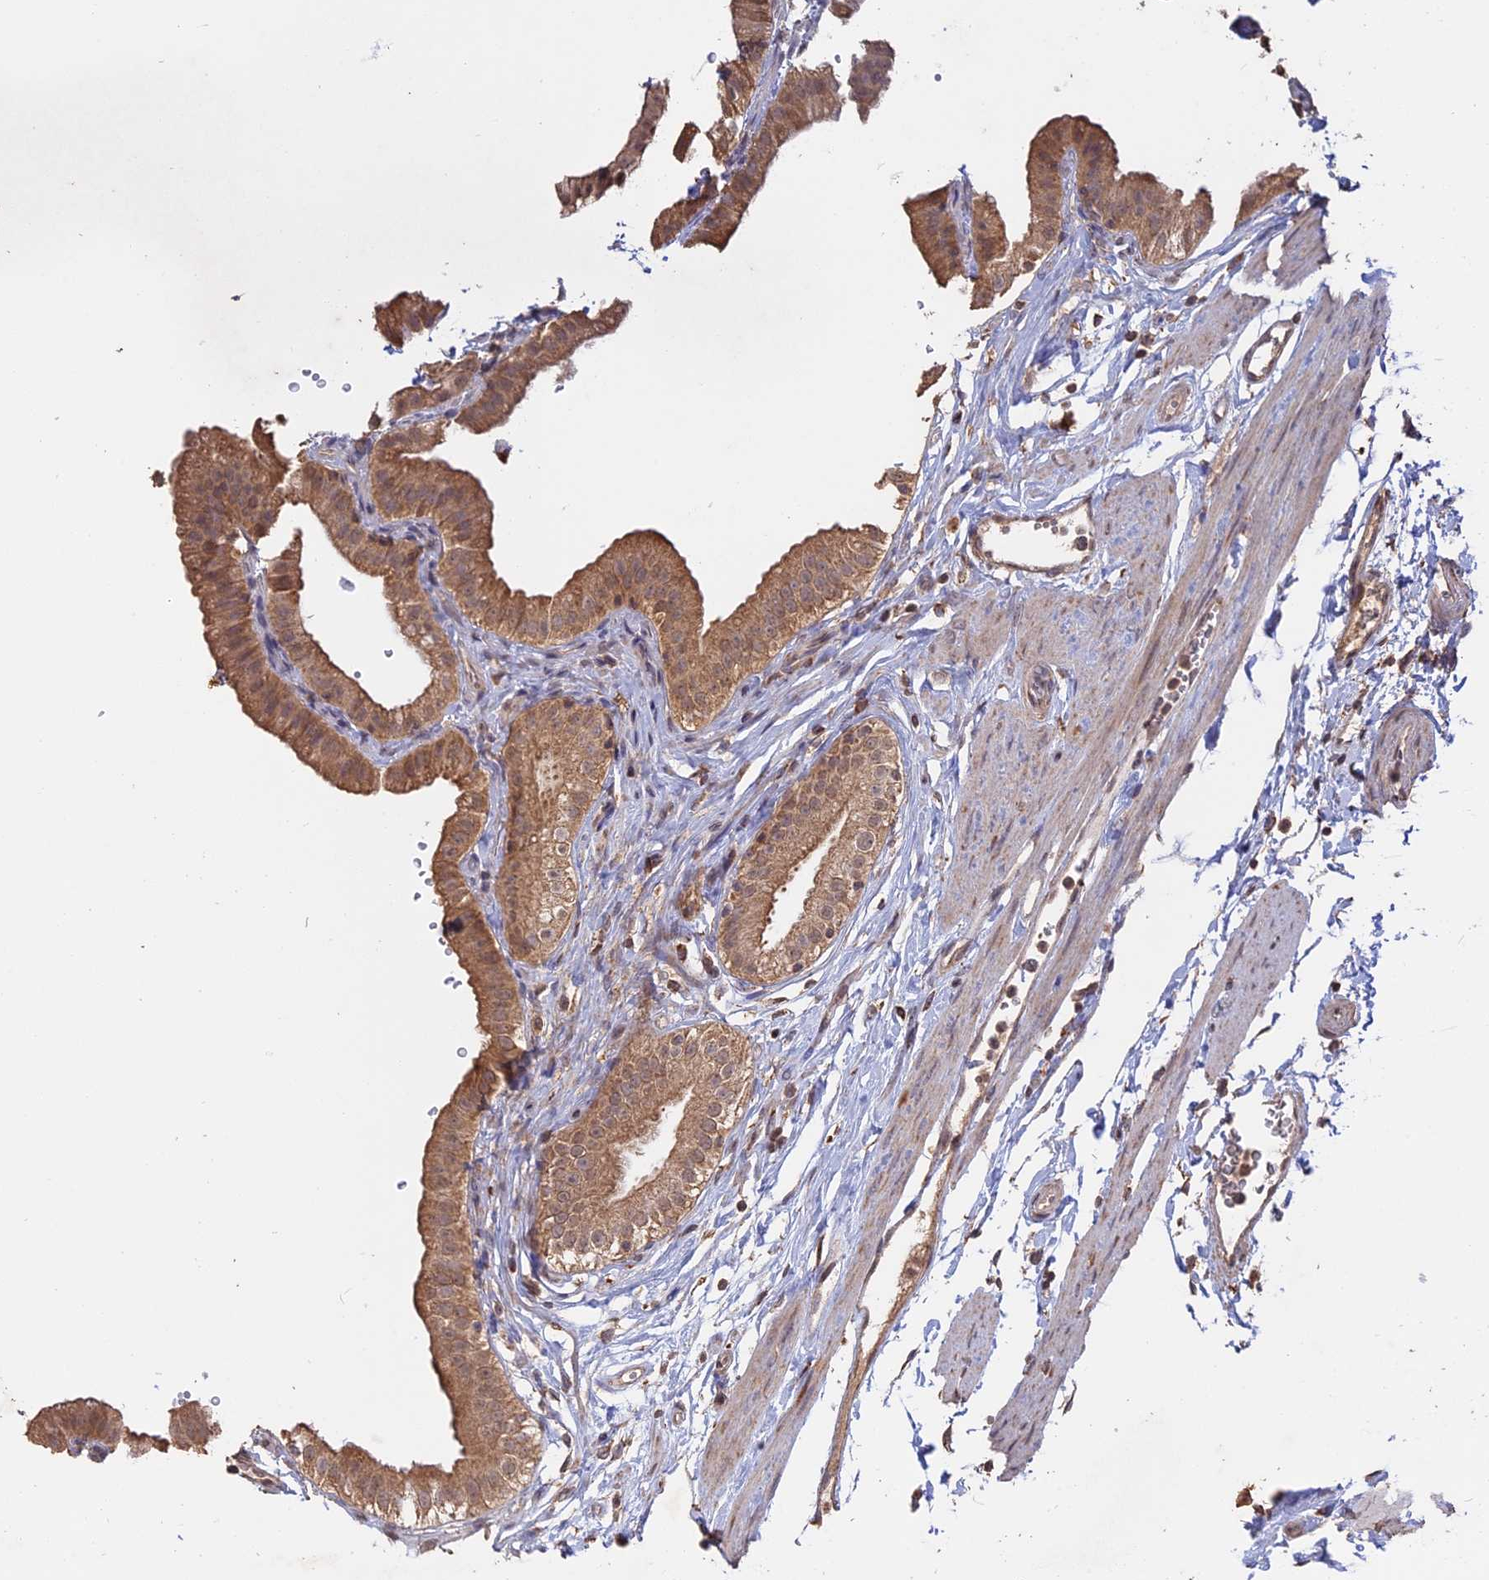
{"staining": {"intensity": "moderate", "quantity": ">75%", "location": "cytoplasmic/membranous"}, "tissue": "gallbladder", "cell_type": "Glandular cells", "image_type": "normal", "snomed": [{"axis": "morphology", "description": "Normal tissue, NOS"}, {"axis": "topography", "description": "Gallbladder"}], "caption": "Gallbladder stained for a protein (brown) demonstrates moderate cytoplasmic/membranous positive staining in about >75% of glandular cells.", "gene": "FAM210B", "patient": {"sex": "female", "age": 61}}